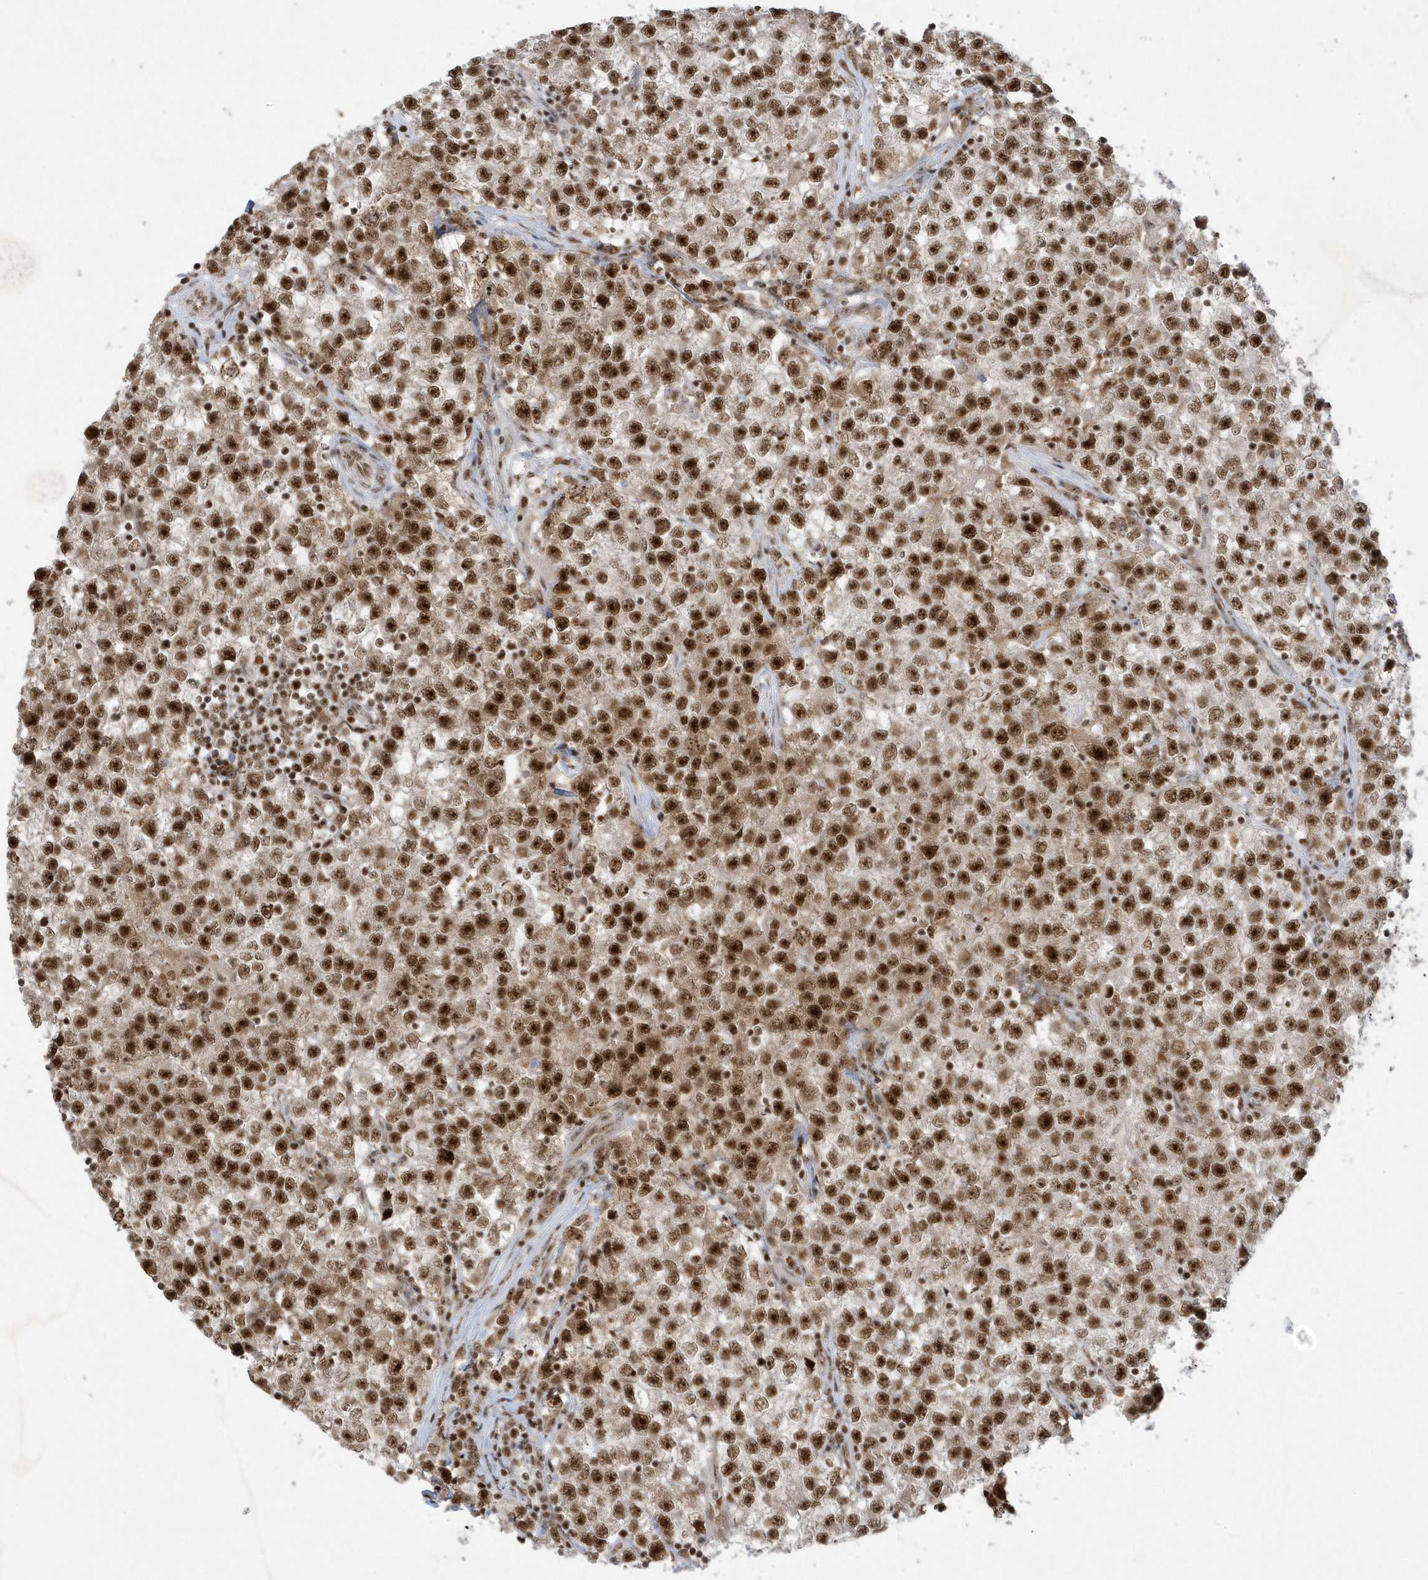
{"staining": {"intensity": "strong", "quantity": ">75%", "location": "nuclear"}, "tissue": "testis cancer", "cell_type": "Tumor cells", "image_type": "cancer", "snomed": [{"axis": "morphology", "description": "Seminoma, NOS"}, {"axis": "topography", "description": "Testis"}], "caption": "An immunohistochemistry histopathology image of neoplastic tissue is shown. Protein staining in brown highlights strong nuclear positivity in testis cancer within tumor cells. (Stains: DAB in brown, nuclei in blue, Microscopy: brightfield microscopy at high magnification).", "gene": "PPIL2", "patient": {"sex": "male", "age": 22}}